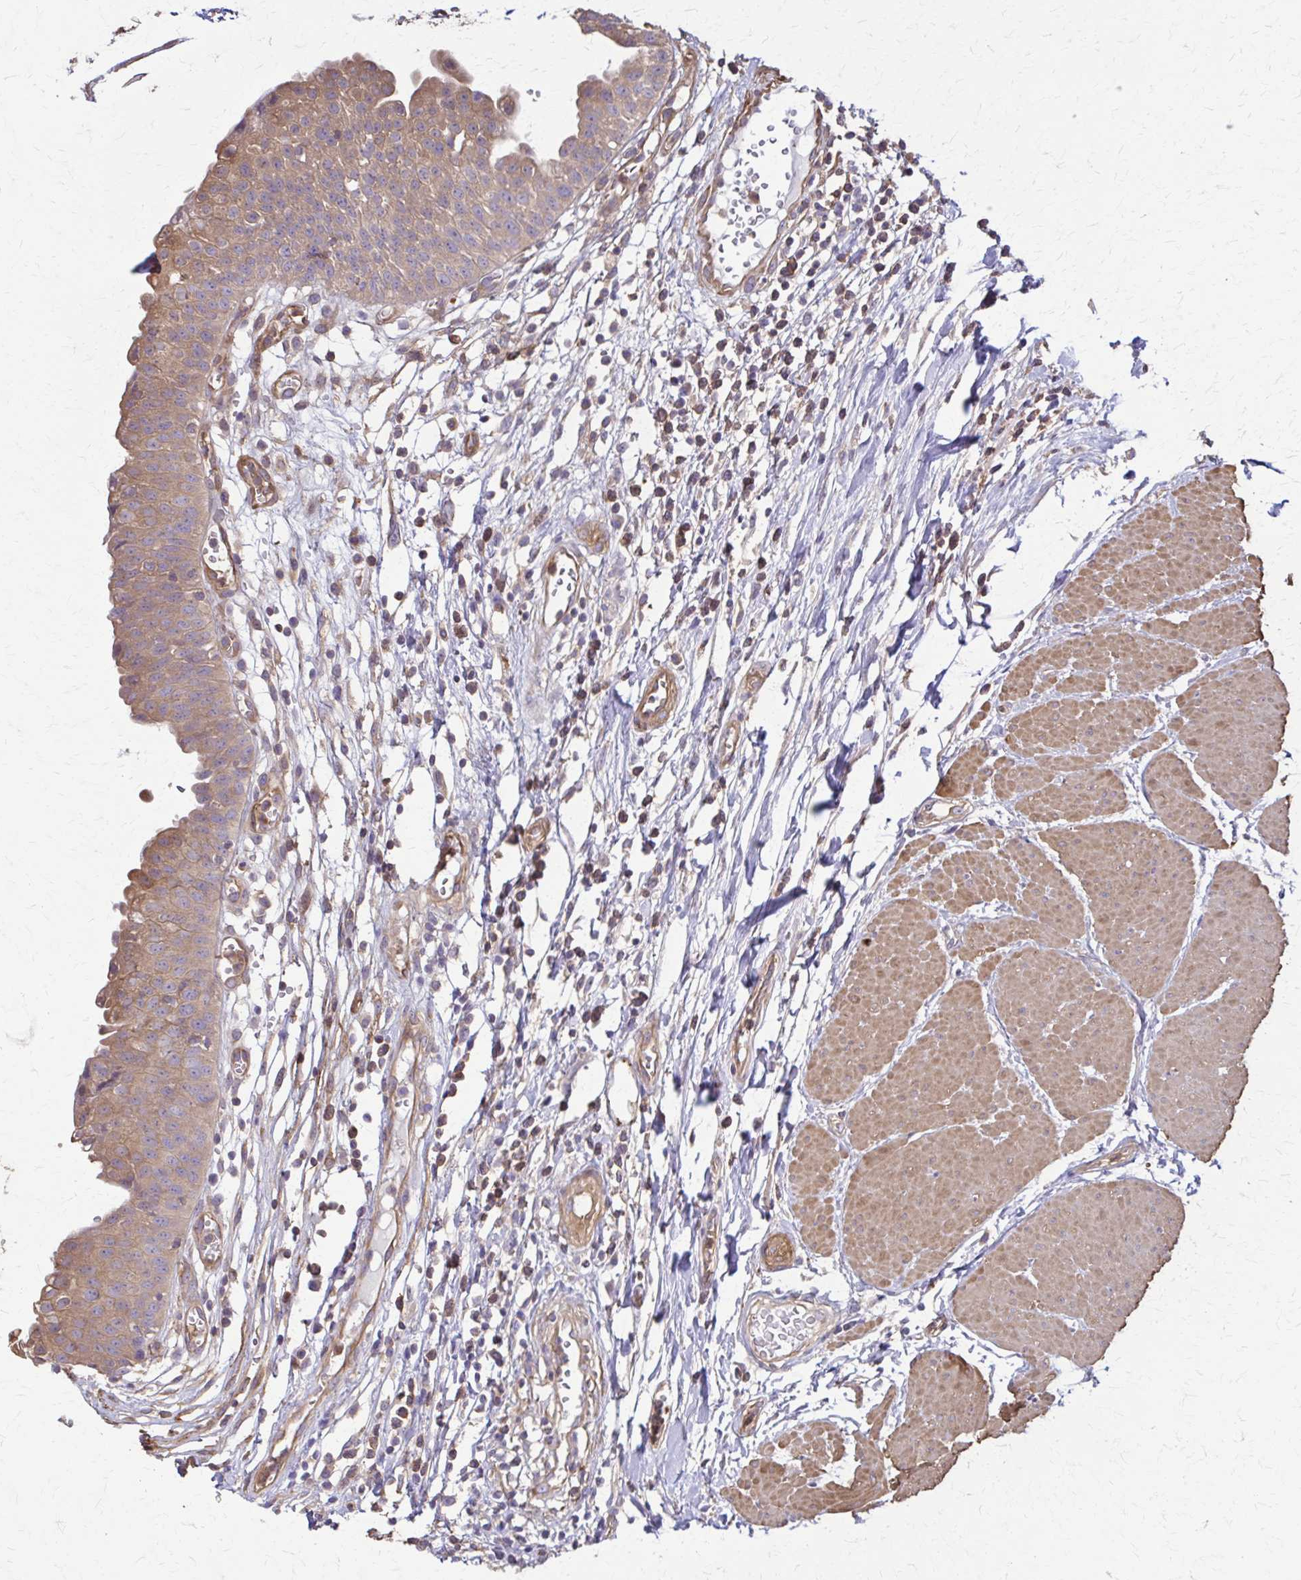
{"staining": {"intensity": "moderate", "quantity": "25%-75%", "location": "cytoplasmic/membranous"}, "tissue": "urinary bladder", "cell_type": "Urothelial cells", "image_type": "normal", "snomed": [{"axis": "morphology", "description": "Normal tissue, NOS"}, {"axis": "topography", "description": "Urinary bladder"}], "caption": "A high-resolution photomicrograph shows immunohistochemistry staining of unremarkable urinary bladder, which demonstrates moderate cytoplasmic/membranous staining in about 25%-75% of urothelial cells.", "gene": "DSP", "patient": {"sex": "male", "age": 64}}